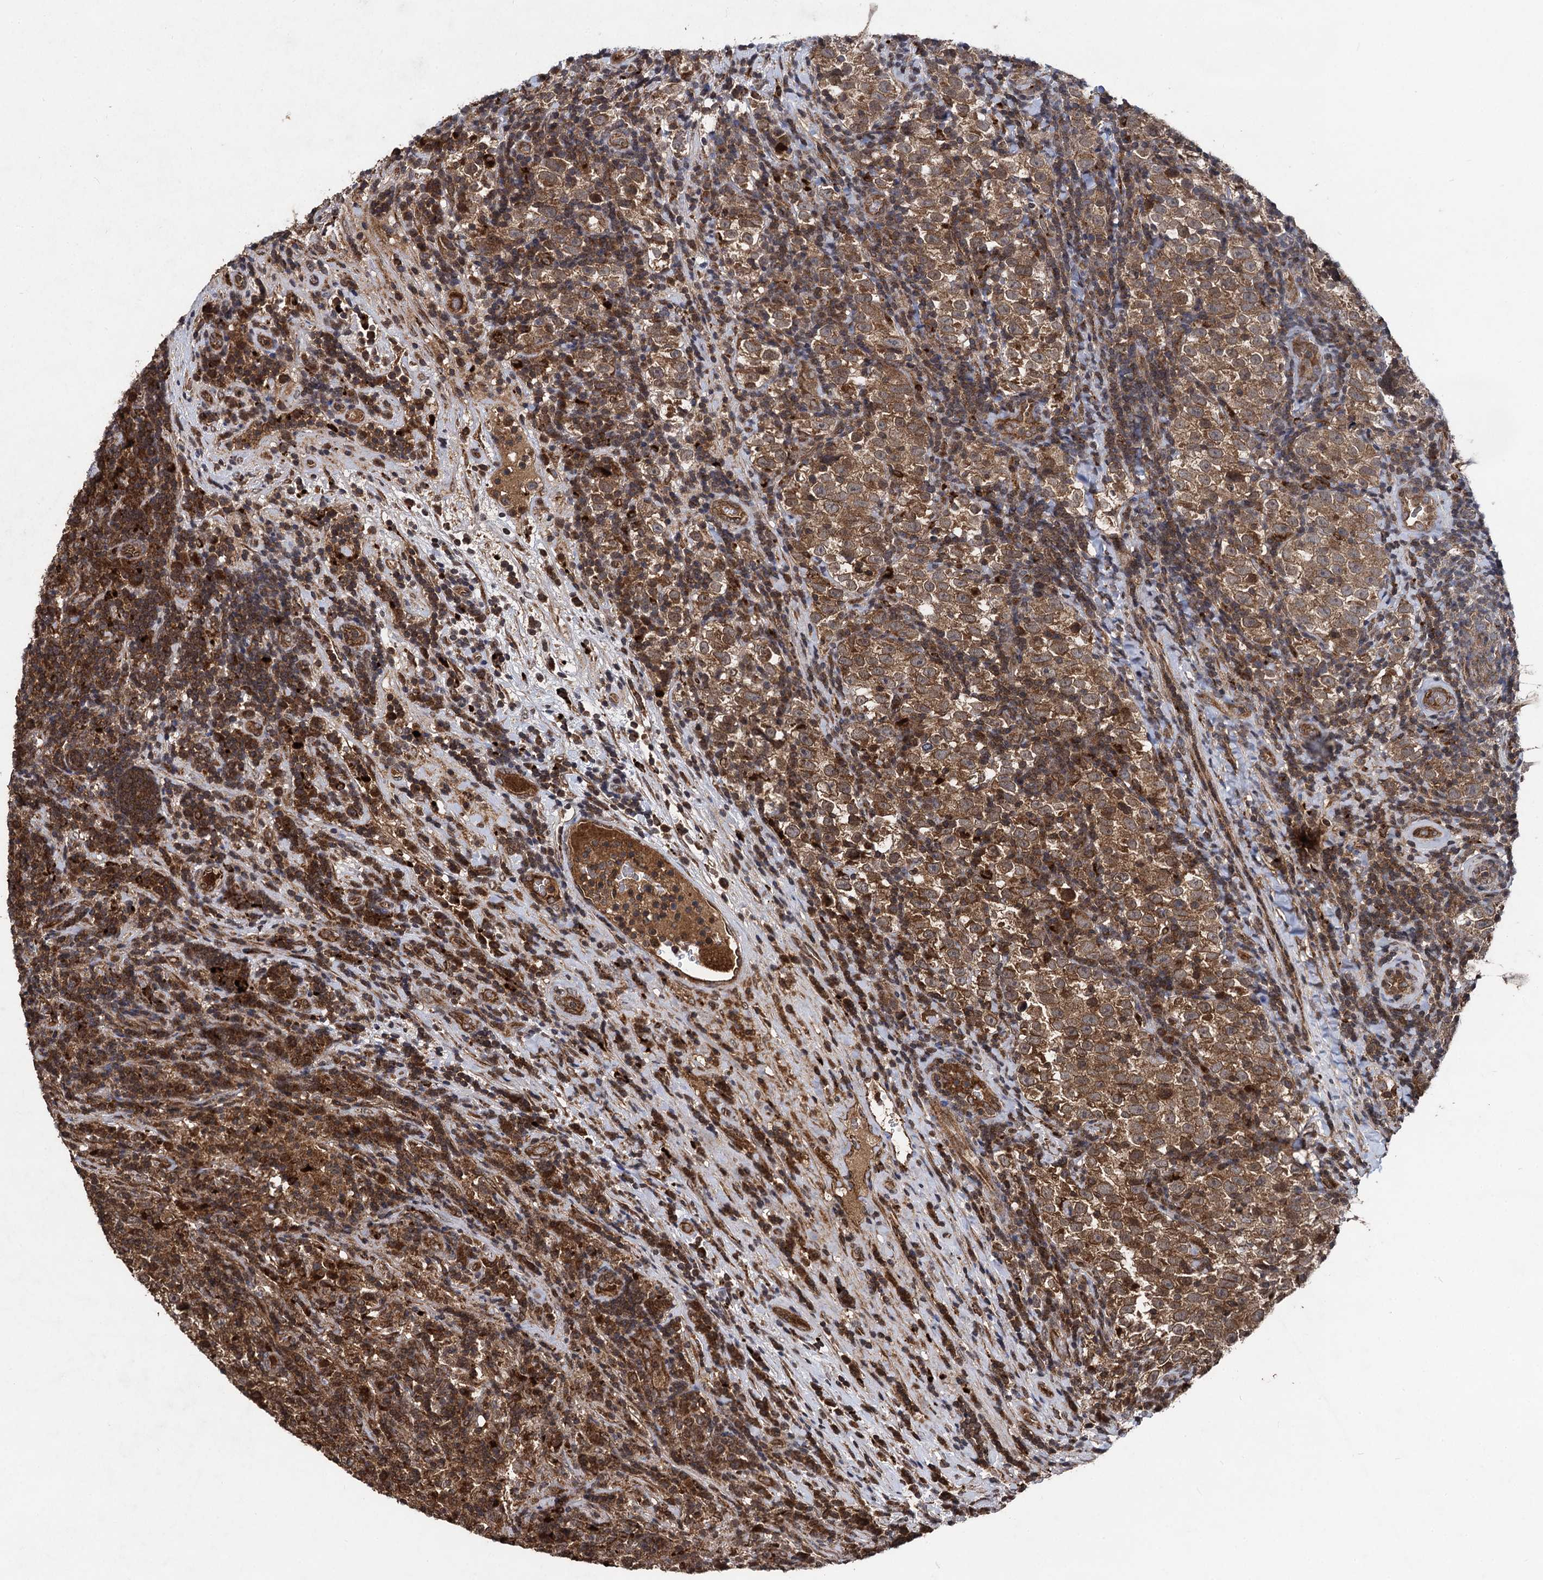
{"staining": {"intensity": "strong", "quantity": ">75%", "location": "cytoplasmic/membranous"}, "tissue": "testis cancer", "cell_type": "Tumor cells", "image_type": "cancer", "snomed": [{"axis": "morphology", "description": "Normal tissue, NOS"}, {"axis": "morphology", "description": "Seminoma, NOS"}, {"axis": "topography", "description": "Testis"}], "caption": "Testis seminoma was stained to show a protein in brown. There is high levels of strong cytoplasmic/membranous expression in approximately >75% of tumor cells. The protein is stained brown, and the nuclei are stained in blue (DAB (3,3'-diaminobenzidine) IHC with brightfield microscopy, high magnification).", "gene": "BCL2L2", "patient": {"sex": "male", "age": 43}}